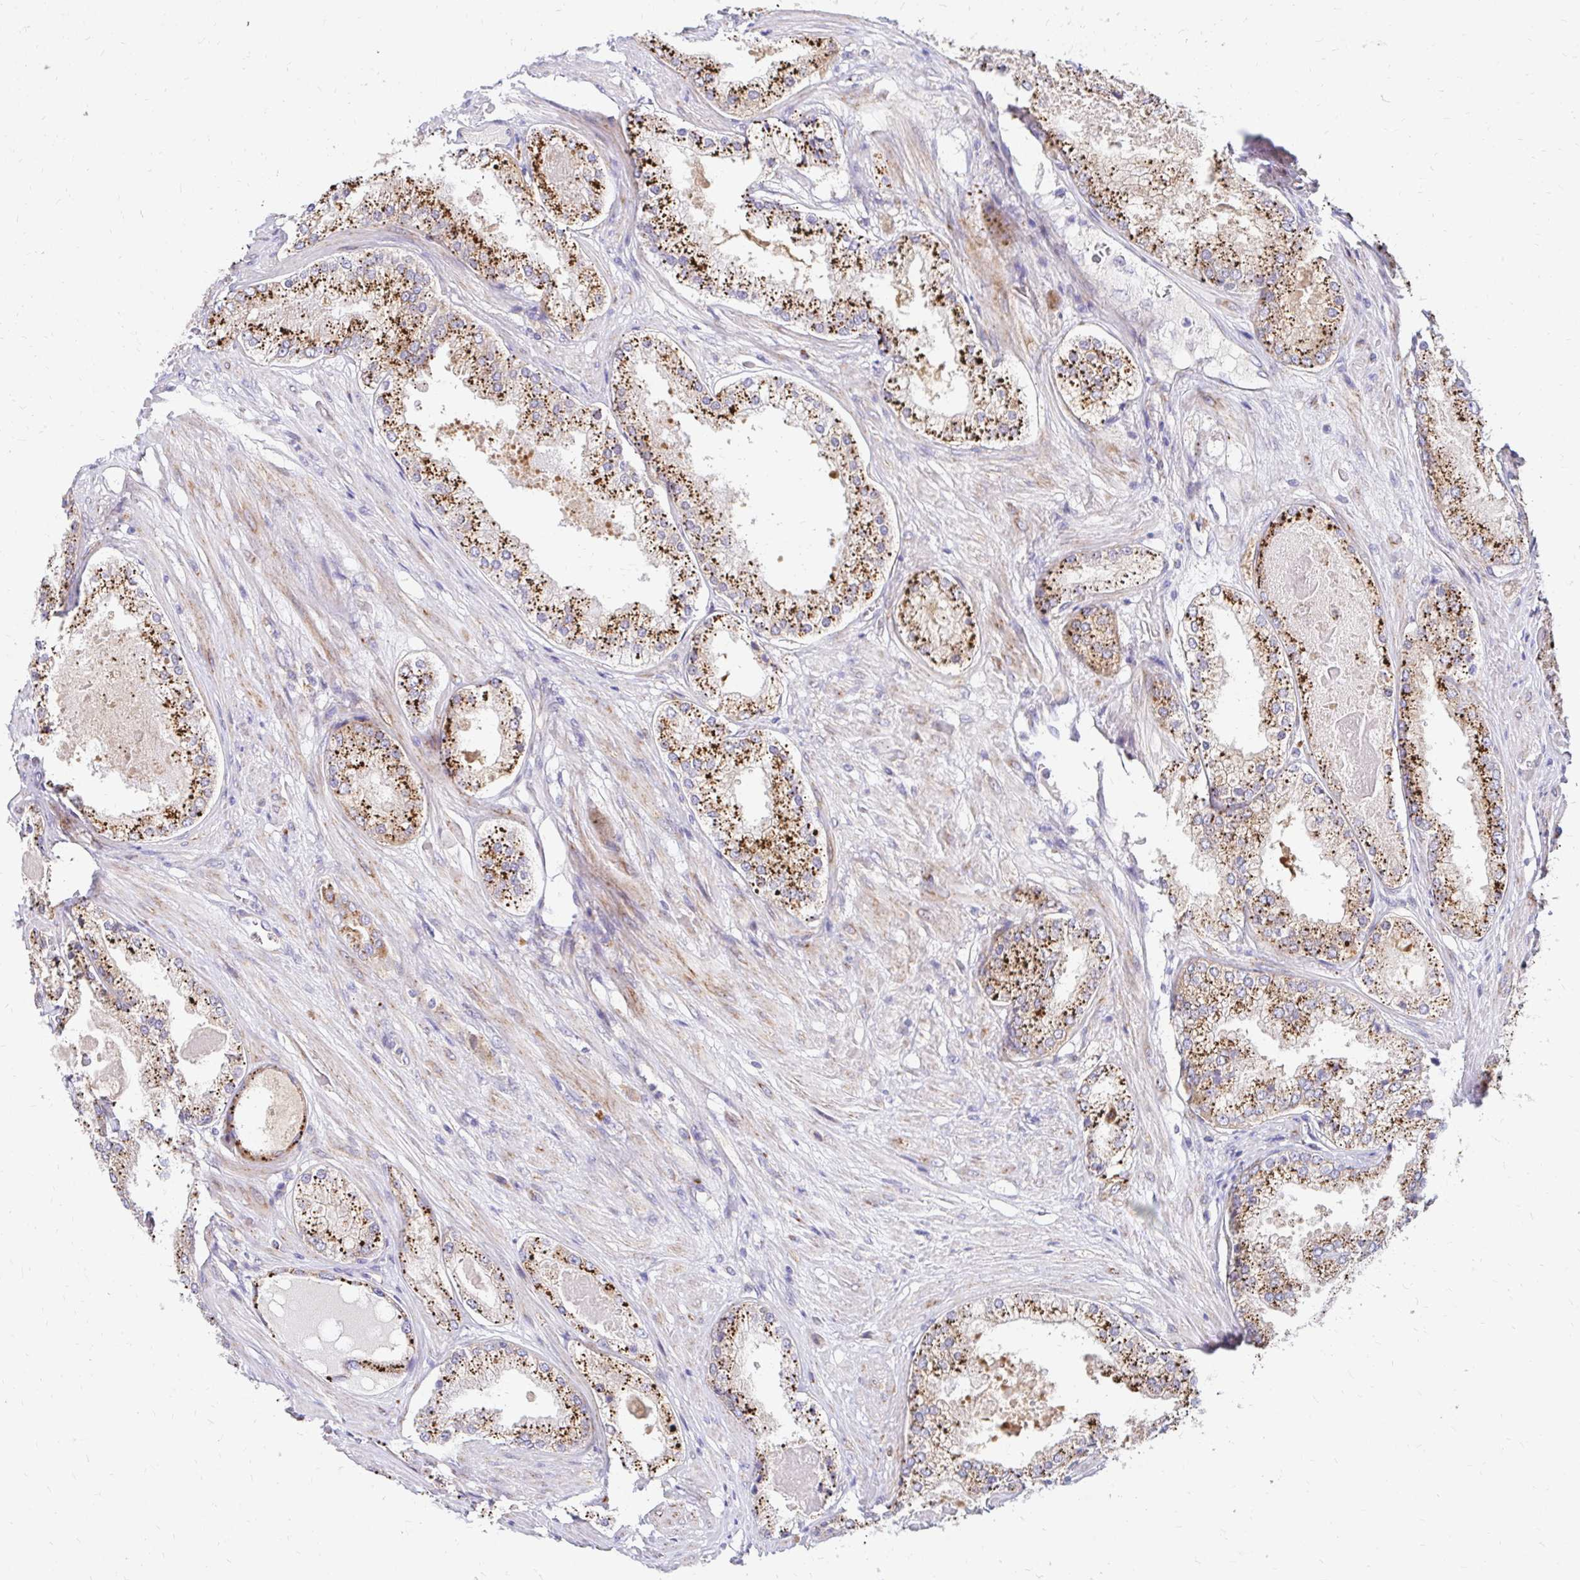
{"staining": {"intensity": "moderate", "quantity": ">75%", "location": "cytoplasmic/membranous"}, "tissue": "prostate cancer", "cell_type": "Tumor cells", "image_type": "cancer", "snomed": [{"axis": "morphology", "description": "Adenocarcinoma, Low grade"}, {"axis": "topography", "description": "Prostate"}], "caption": "Prostate cancer stained with DAB (3,3'-diaminobenzidine) immunohistochemistry (IHC) reveals medium levels of moderate cytoplasmic/membranous positivity in about >75% of tumor cells. (Stains: DAB (3,3'-diaminobenzidine) in brown, nuclei in blue, Microscopy: brightfield microscopy at high magnification).", "gene": "IDUA", "patient": {"sex": "male", "age": 68}}